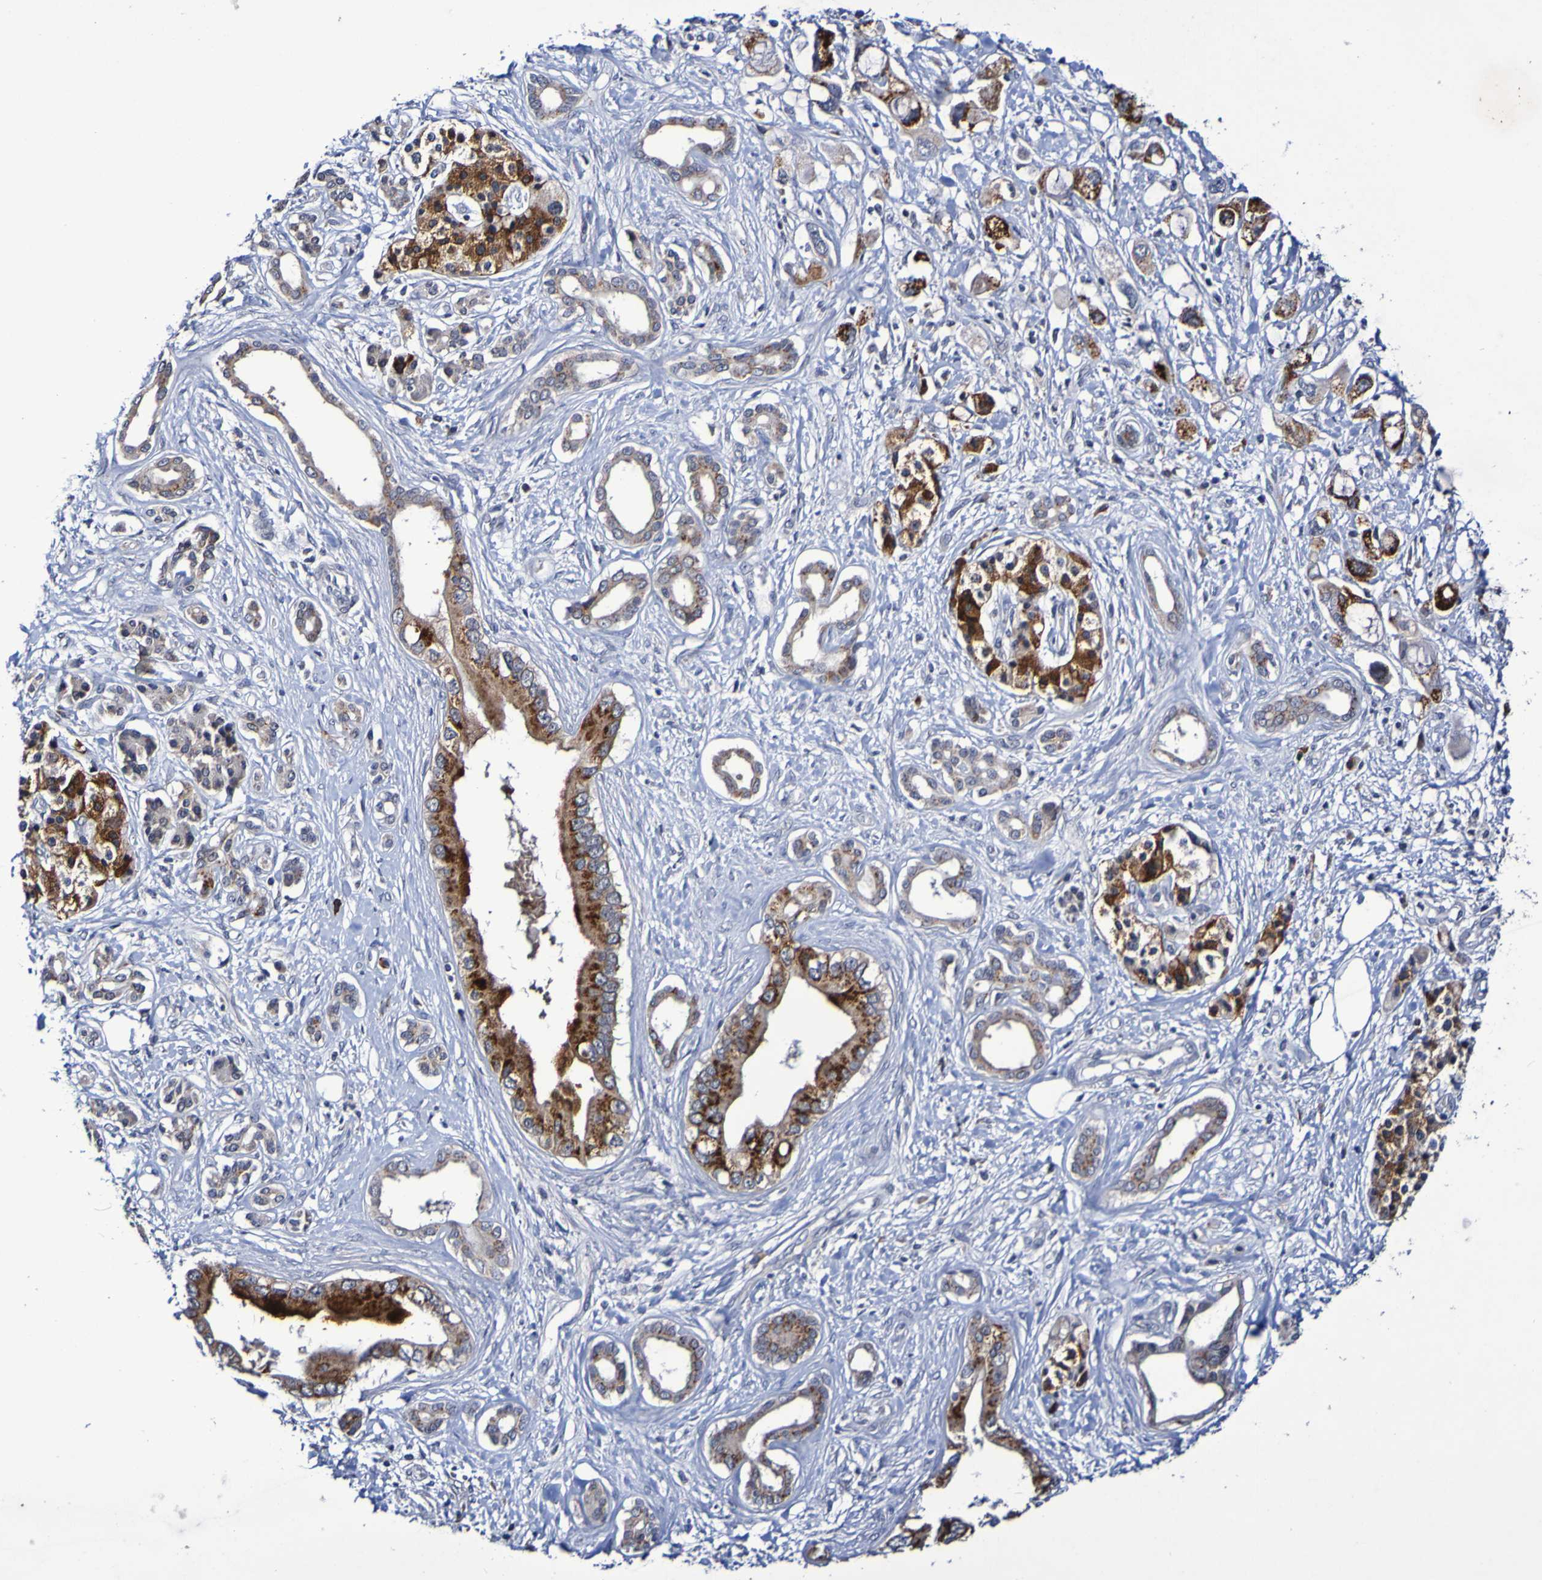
{"staining": {"intensity": "strong", "quantity": "25%-75%", "location": "cytoplasmic/membranous"}, "tissue": "pancreatic cancer", "cell_type": "Tumor cells", "image_type": "cancer", "snomed": [{"axis": "morphology", "description": "Adenocarcinoma, NOS"}, {"axis": "topography", "description": "Pancreas"}], "caption": "An image of human adenocarcinoma (pancreatic) stained for a protein shows strong cytoplasmic/membranous brown staining in tumor cells.", "gene": "PTP4A2", "patient": {"sex": "female", "age": 56}}